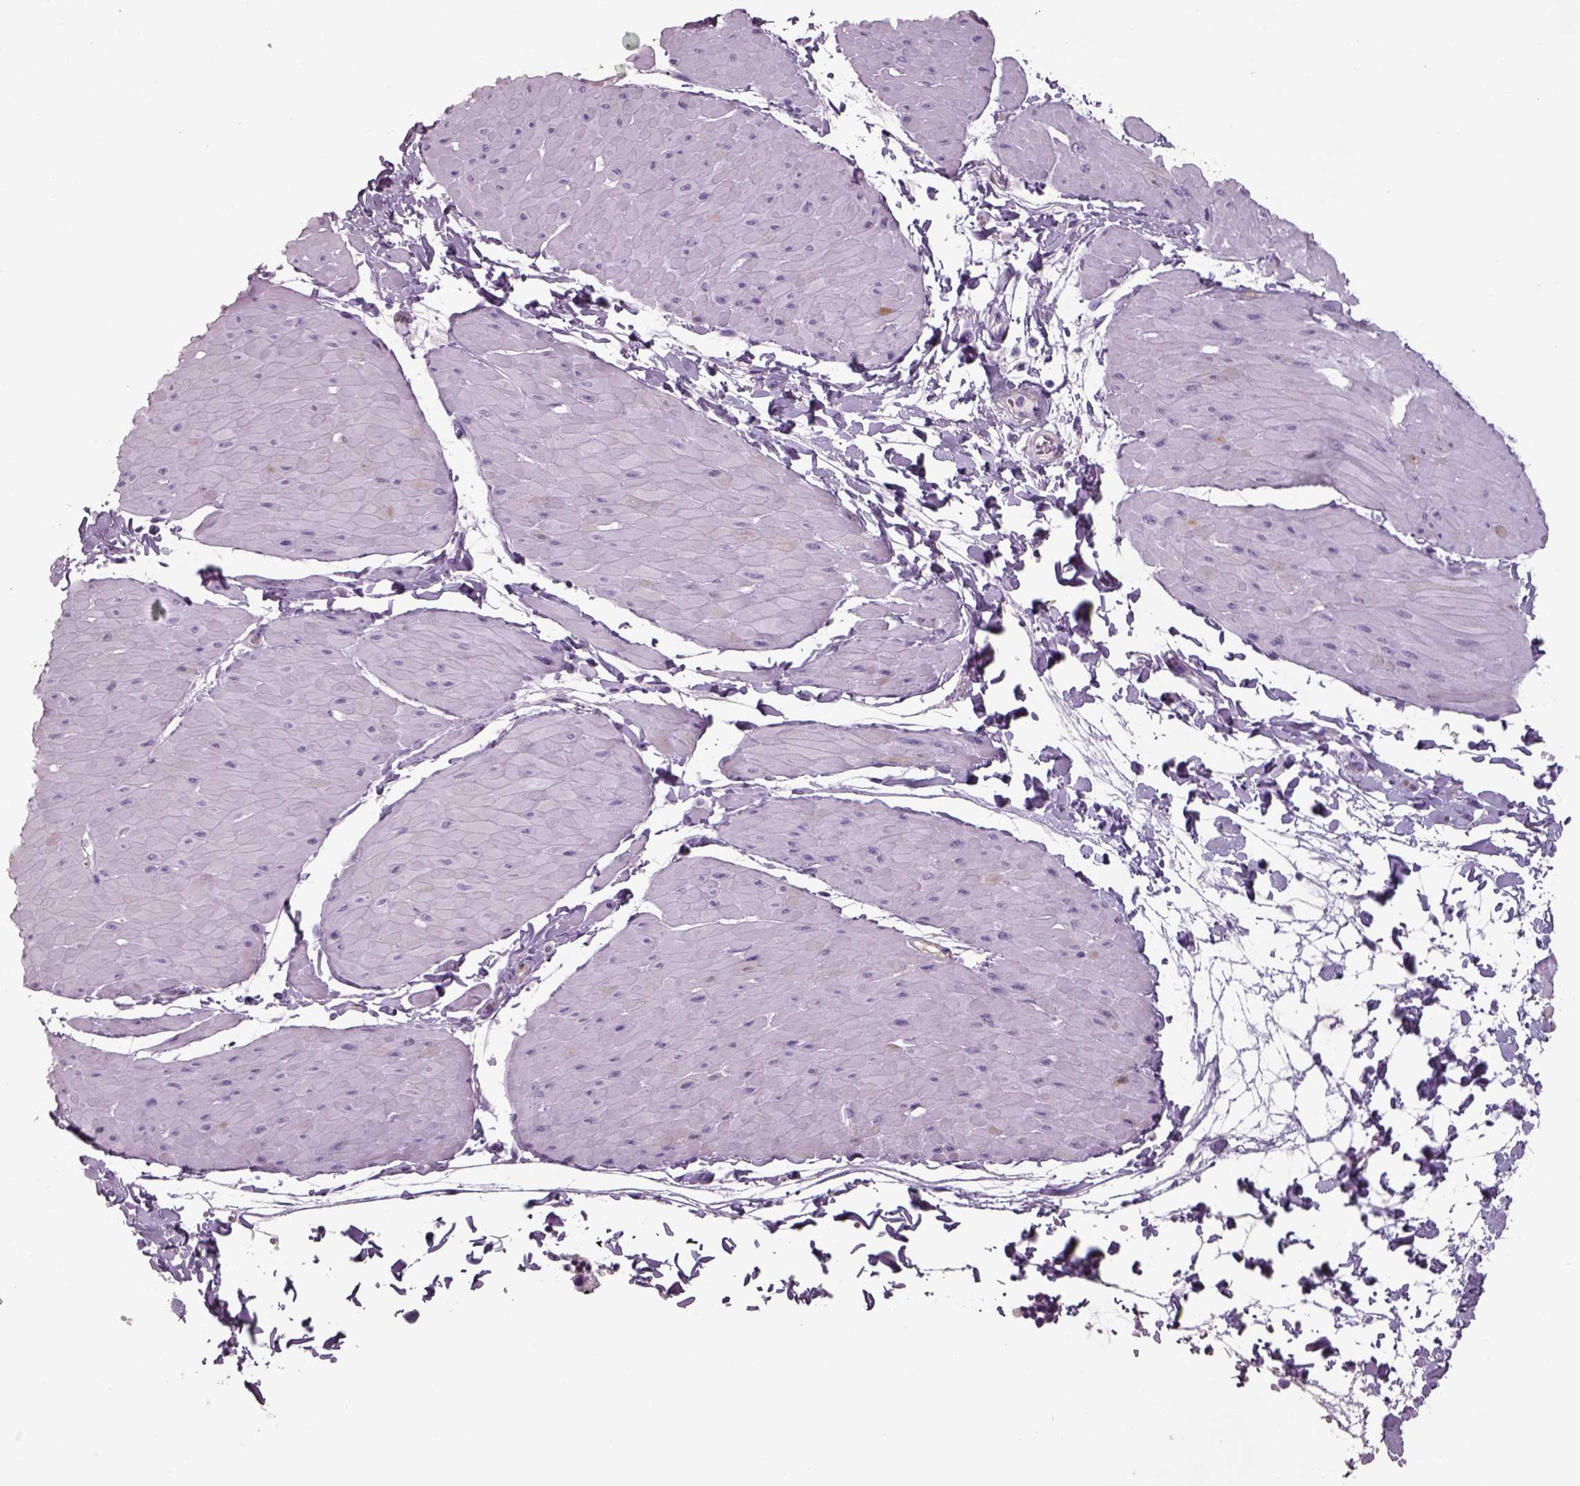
{"staining": {"intensity": "negative", "quantity": "none", "location": "none"}, "tissue": "adipose tissue", "cell_type": "Adipocytes", "image_type": "normal", "snomed": [{"axis": "morphology", "description": "Normal tissue, NOS"}, {"axis": "topography", "description": "Smooth muscle"}, {"axis": "topography", "description": "Peripheral nerve tissue"}], "caption": "IHC photomicrograph of benign adipose tissue: adipose tissue stained with DAB reveals no significant protein positivity in adipocytes.", "gene": "ISYNA1", "patient": {"sex": "male", "age": 58}}